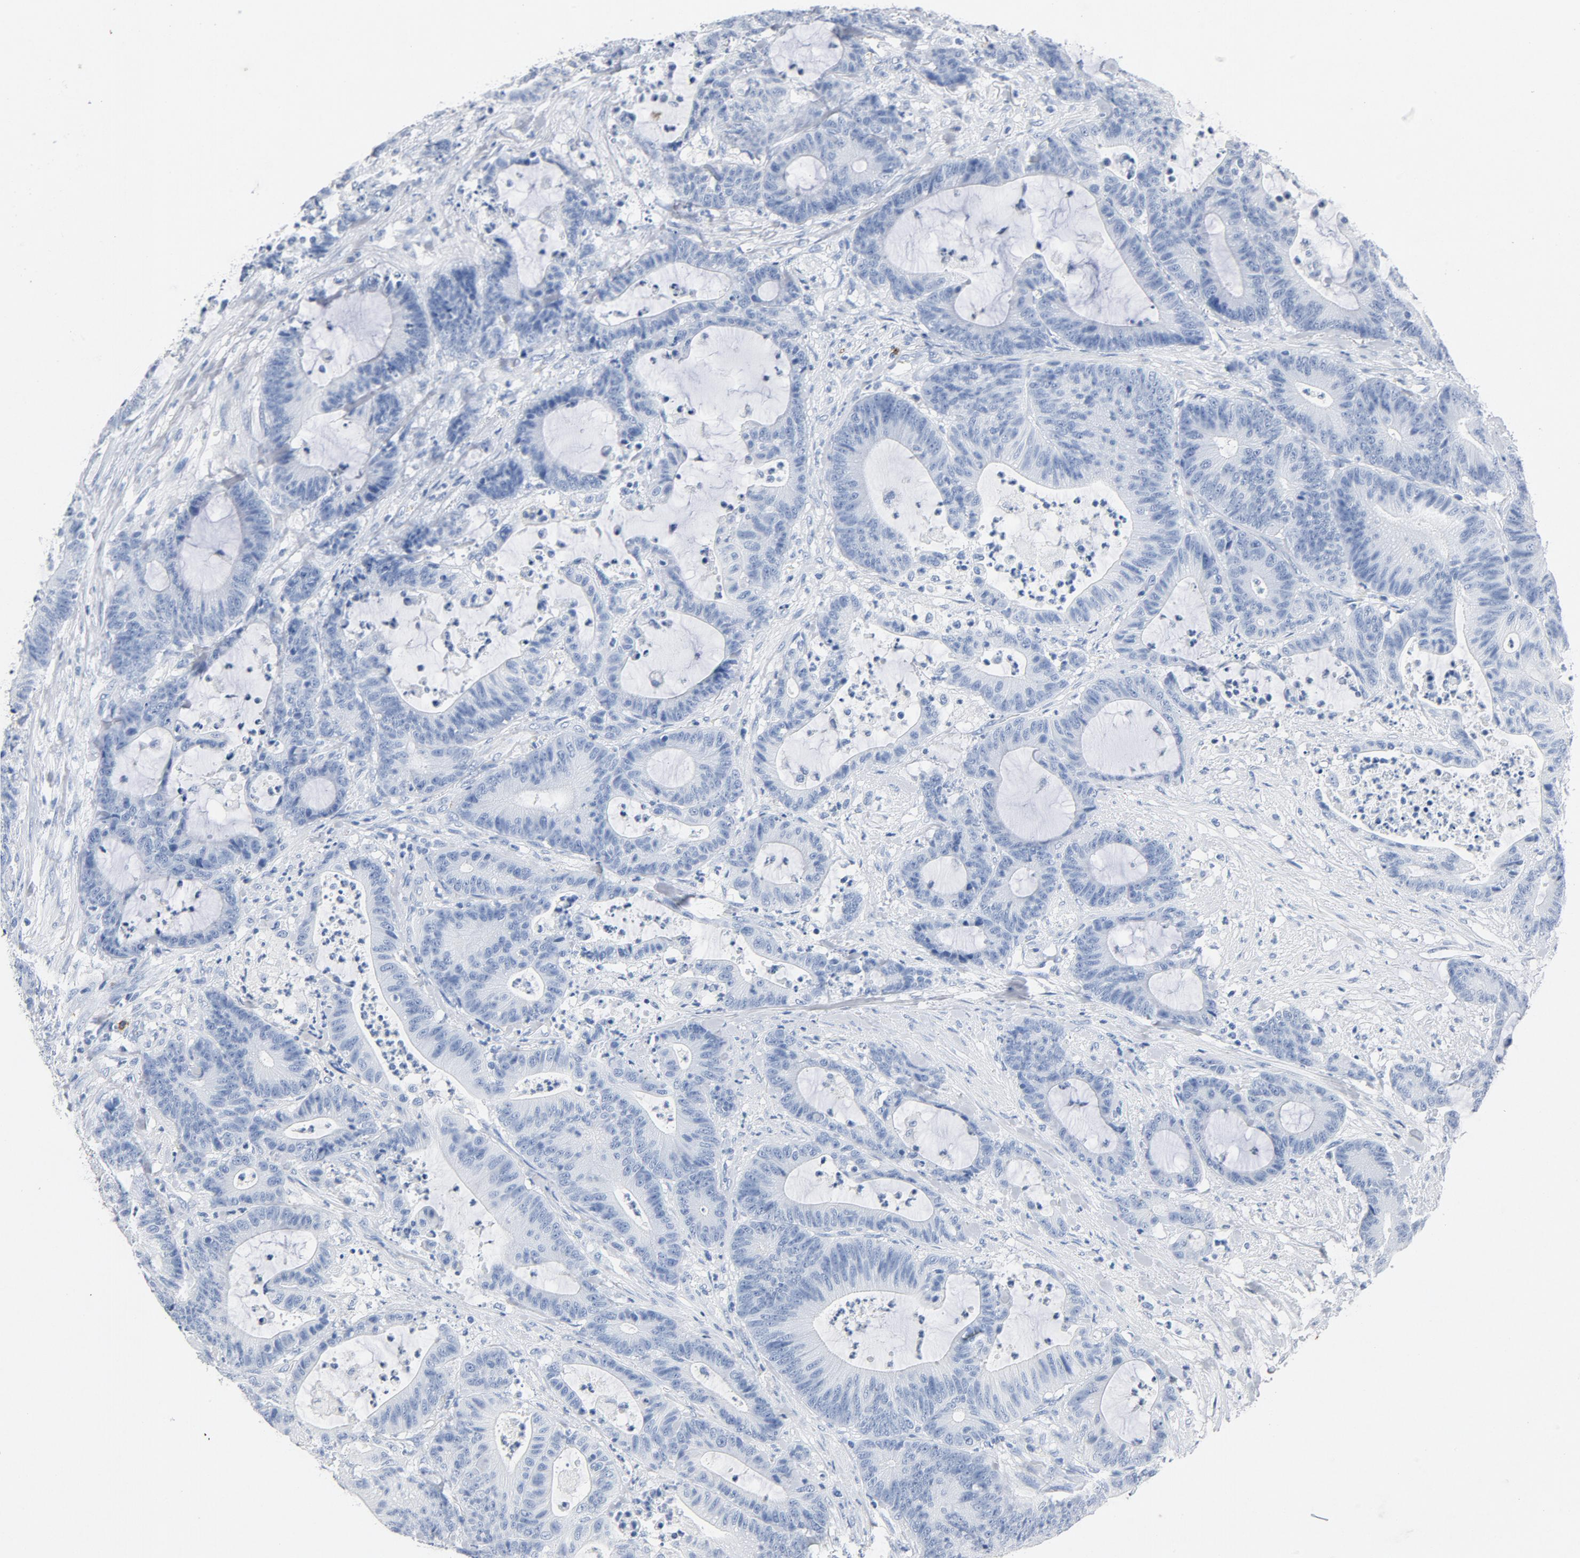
{"staining": {"intensity": "negative", "quantity": "none", "location": "none"}, "tissue": "colorectal cancer", "cell_type": "Tumor cells", "image_type": "cancer", "snomed": [{"axis": "morphology", "description": "Adenocarcinoma, NOS"}, {"axis": "topography", "description": "Colon"}], "caption": "Colorectal adenocarcinoma stained for a protein using IHC reveals no positivity tumor cells.", "gene": "PTPRB", "patient": {"sex": "female", "age": 84}}